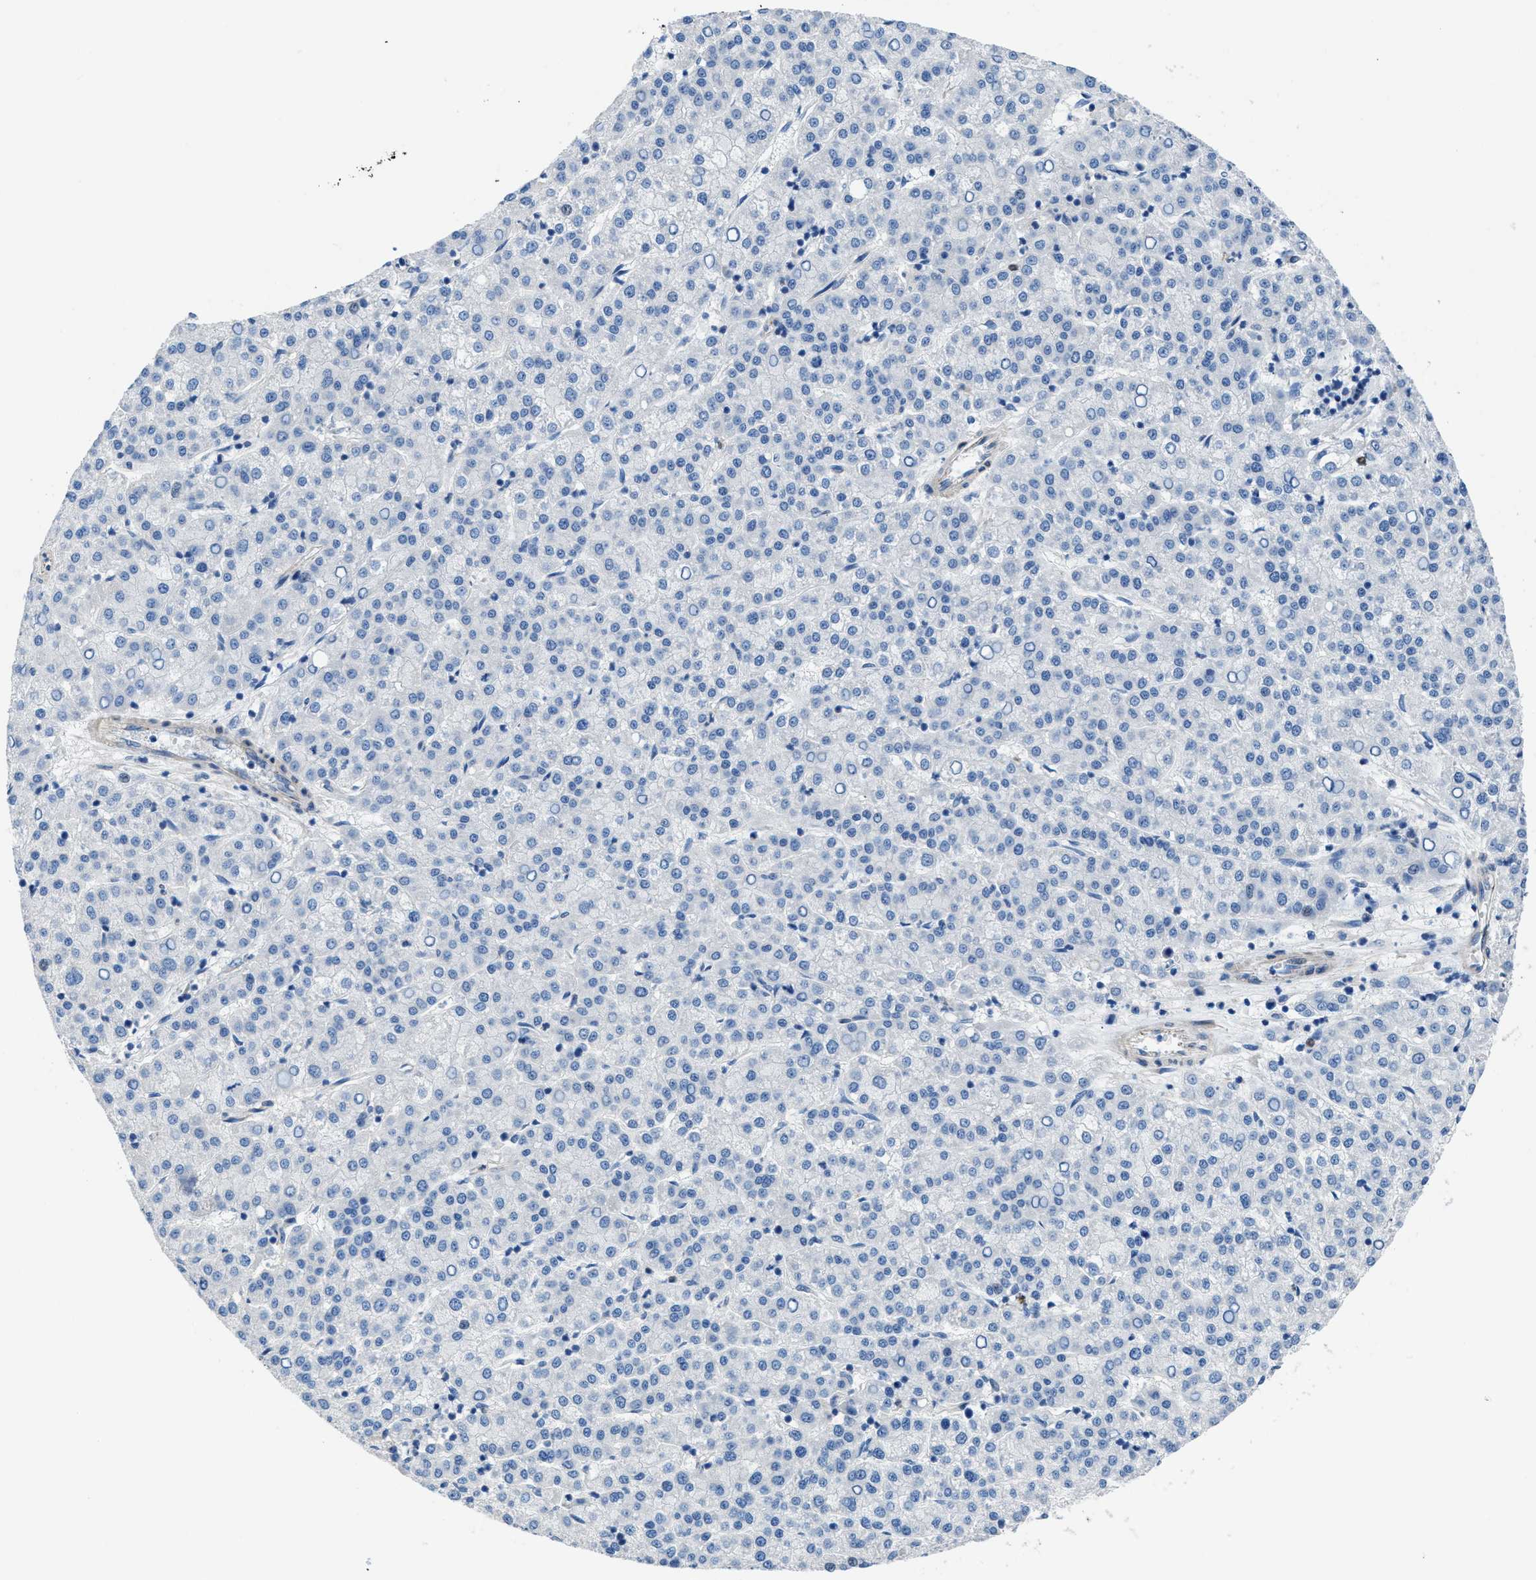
{"staining": {"intensity": "negative", "quantity": "none", "location": "none"}, "tissue": "liver cancer", "cell_type": "Tumor cells", "image_type": "cancer", "snomed": [{"axis": "morphology", "description": "Carcinoma, Hepatocellular, NOS"}, {"axis": "topography", "description": "Liver"}], "caption": "Immunohistochemistry photomicrograph of neoplastic tissue: human hepatocellular carcinoma (liver) stained with DAB (3,3'-diaminobenzidine) reveals no significant protein expression in tumor cells. The staining was performed using DAB (3,3'-diaminobenzidine) to visualize the protein expression in brown, while the nuclei were stained in blue with hematoxylin (Magnification: 20x).", "gene": "ITPR1", "patient": {"sex": "female", "age": 58}}